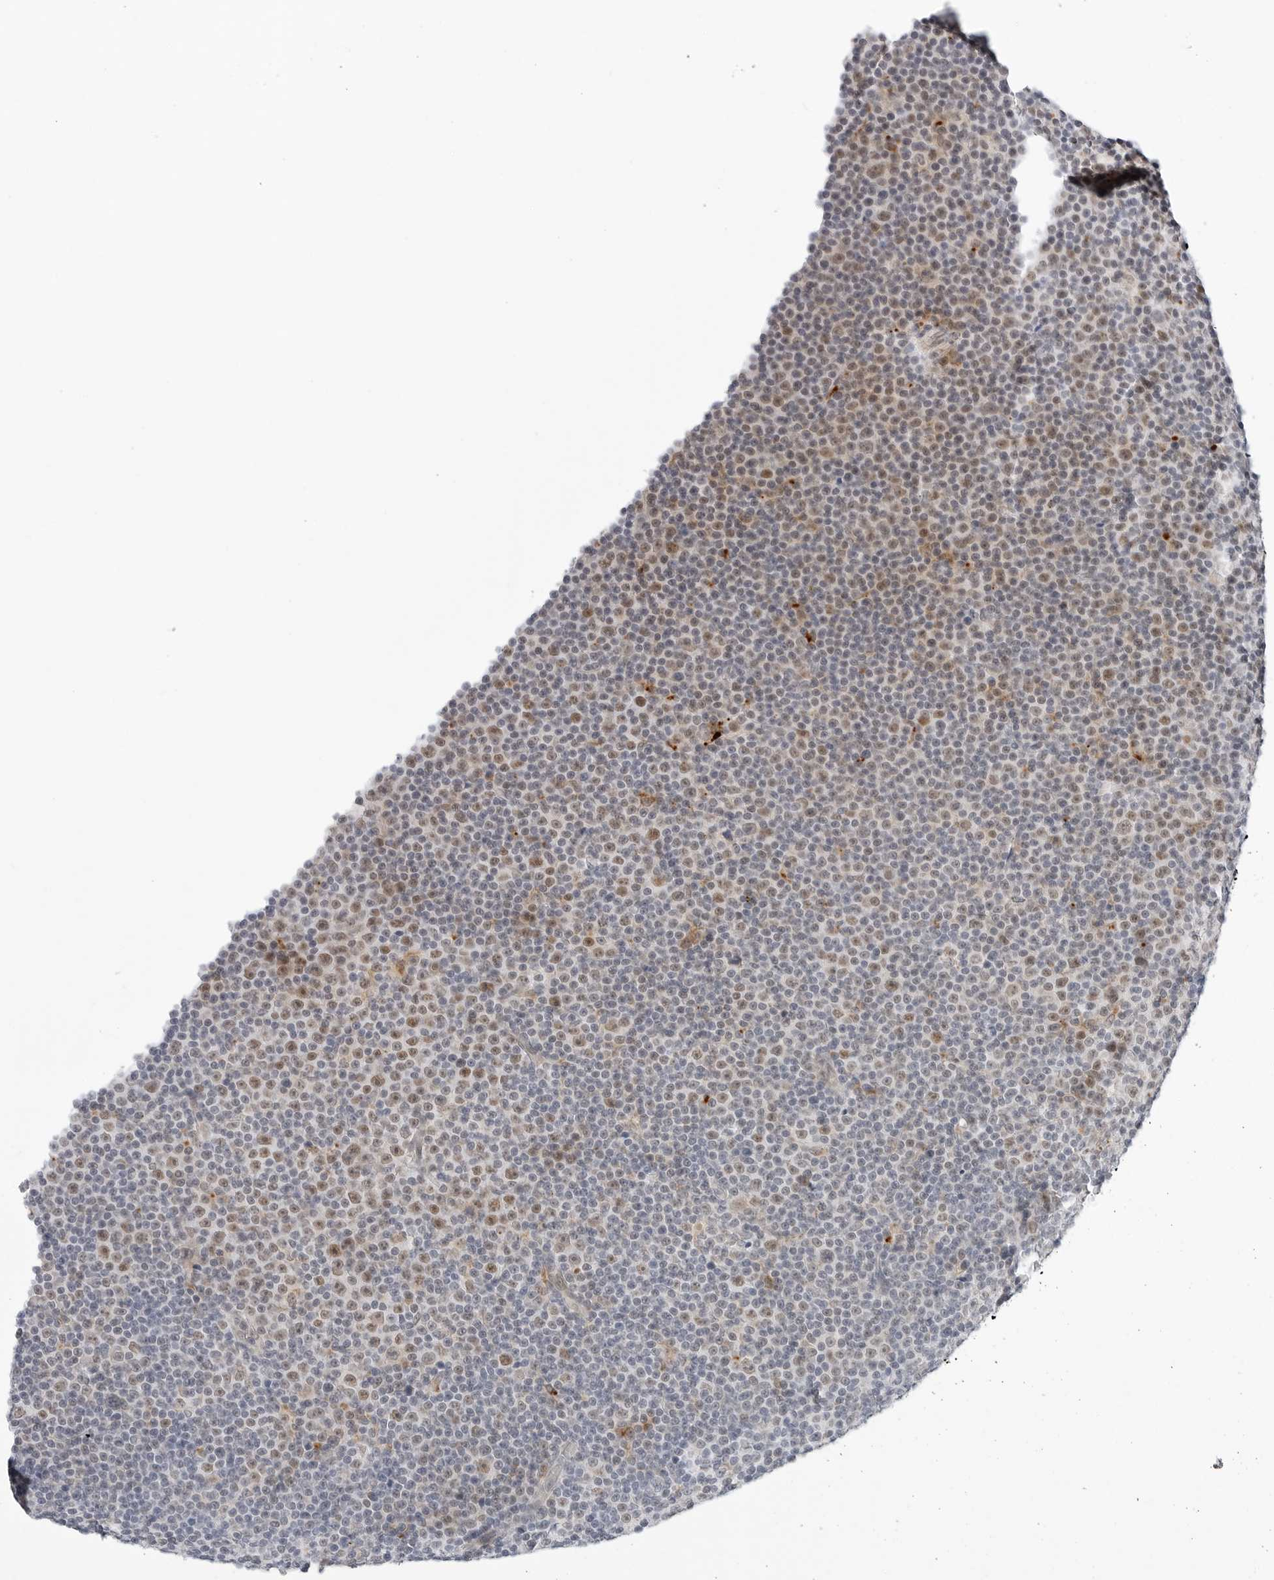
{"staining": {"intensity": "weak", "quantity": "25%-75%", "location": "nuclear"}, "tissue": "lymphoma", "cell_type": "Tumor cells", "image_type": "cancer", "snomed": [{"axis": "morphology", "description": "Malignant lymphoma, non-Hodgkin's type, Low grade"}, {"axis": "topography", "description": "Lymph node"}], "caption": "Tumor cells exhibit low levels of weak nuclear positivity in approximately 25%-75% of cells in human lymphoma.", "gene": "TSEN2", "patient": {"sex": "female", "age": 67}}